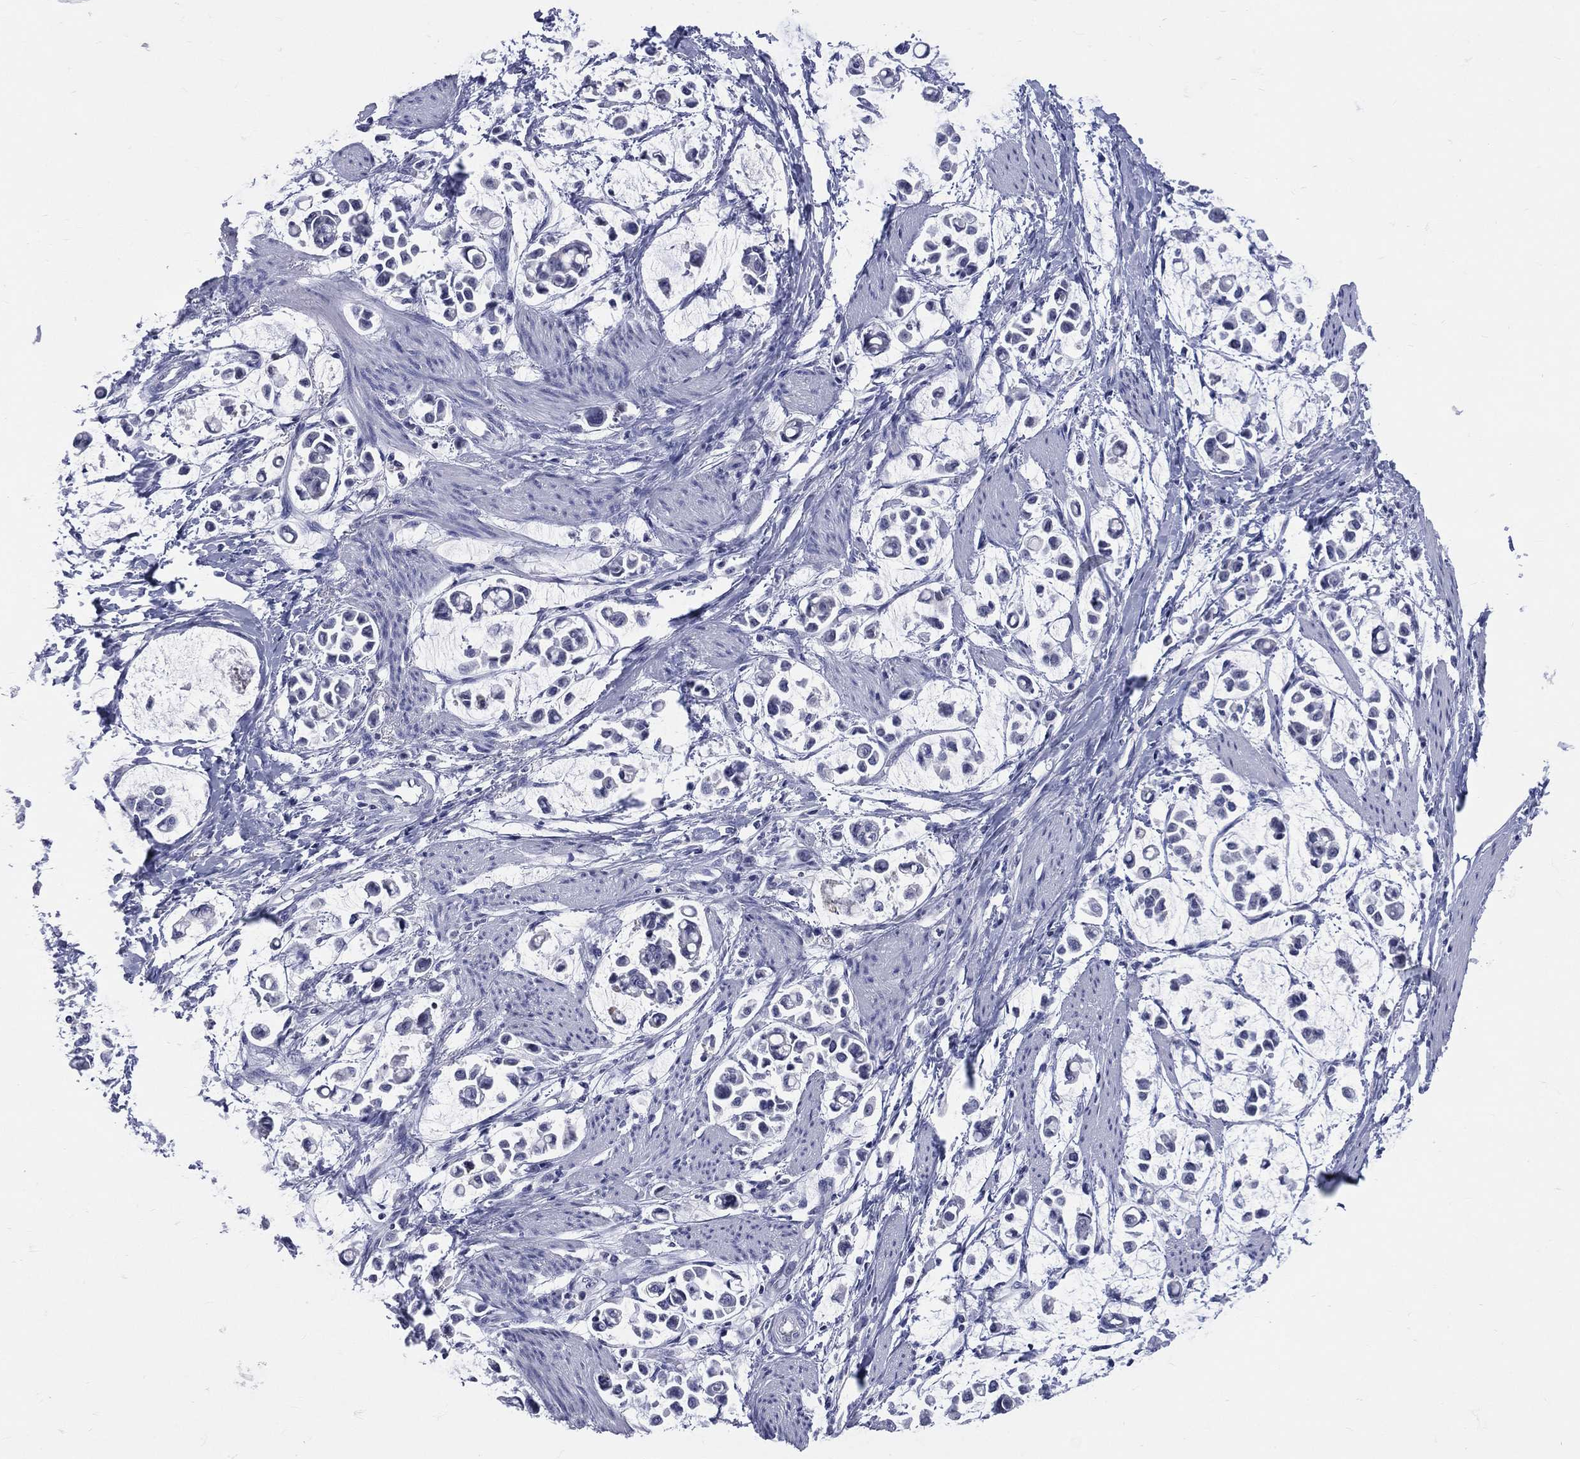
{"staining": {"intensity": "negative", "quantity": "none", "location": "none"}, "tissue": "stomach cancer", "cell_type": "Tumor cells", "image_type": "cancer", "snomed": [{"axis": "morphology", "description": "Adenocarcinoma, NOS"}, {"axis": "topography", "description": "Stomach"}], "caption": "DAB (3,3'-diaminobenzidine) immunohistochemical staining of human stomach adenocarcinoma reveals no significant positivity in tumor cells.", "gene": "MLLT10", "patient": {"sex": "male", "age": 82}}